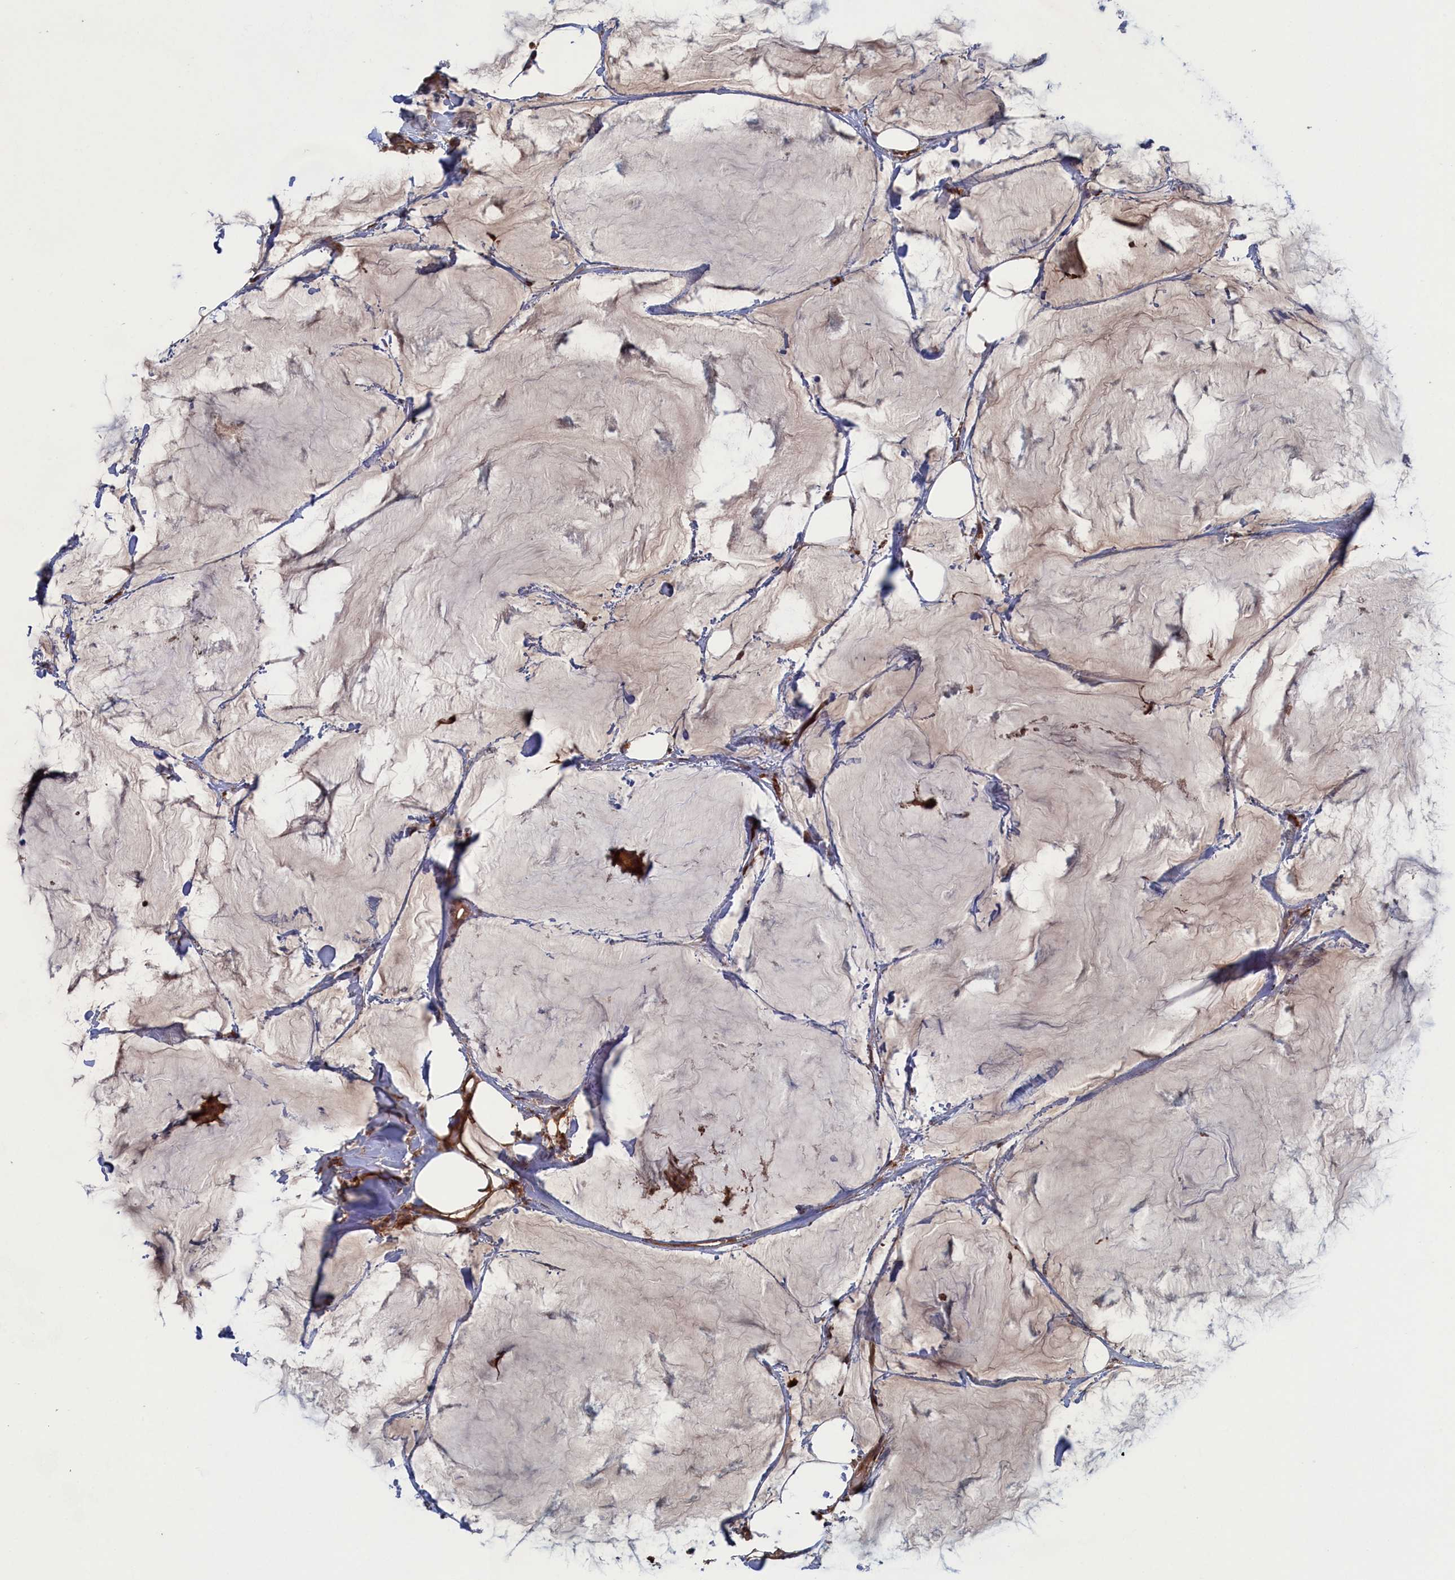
{"staining": {"intensity": "moderate", "quantity": ">75%", "location": "cytoplasmic/membranous"}, "tissue": "breast cancer", "cell_type": "Tumor cells", "image_type": "cancer", "snomed": [{"axis": "morphology", "description": "Duct carcinoma"}, {"axis": "topography", "description": "Breast"}], "caption": "The histopathology image demonstrates staining of breast cancer (infiltrating ductal carcinoma), revealing moderate cytoplasmic/membranous protein expression (brown color) within tumor cells.", "gene": "PLA2G15", "patient": {"sex": "female", "age": 93}}